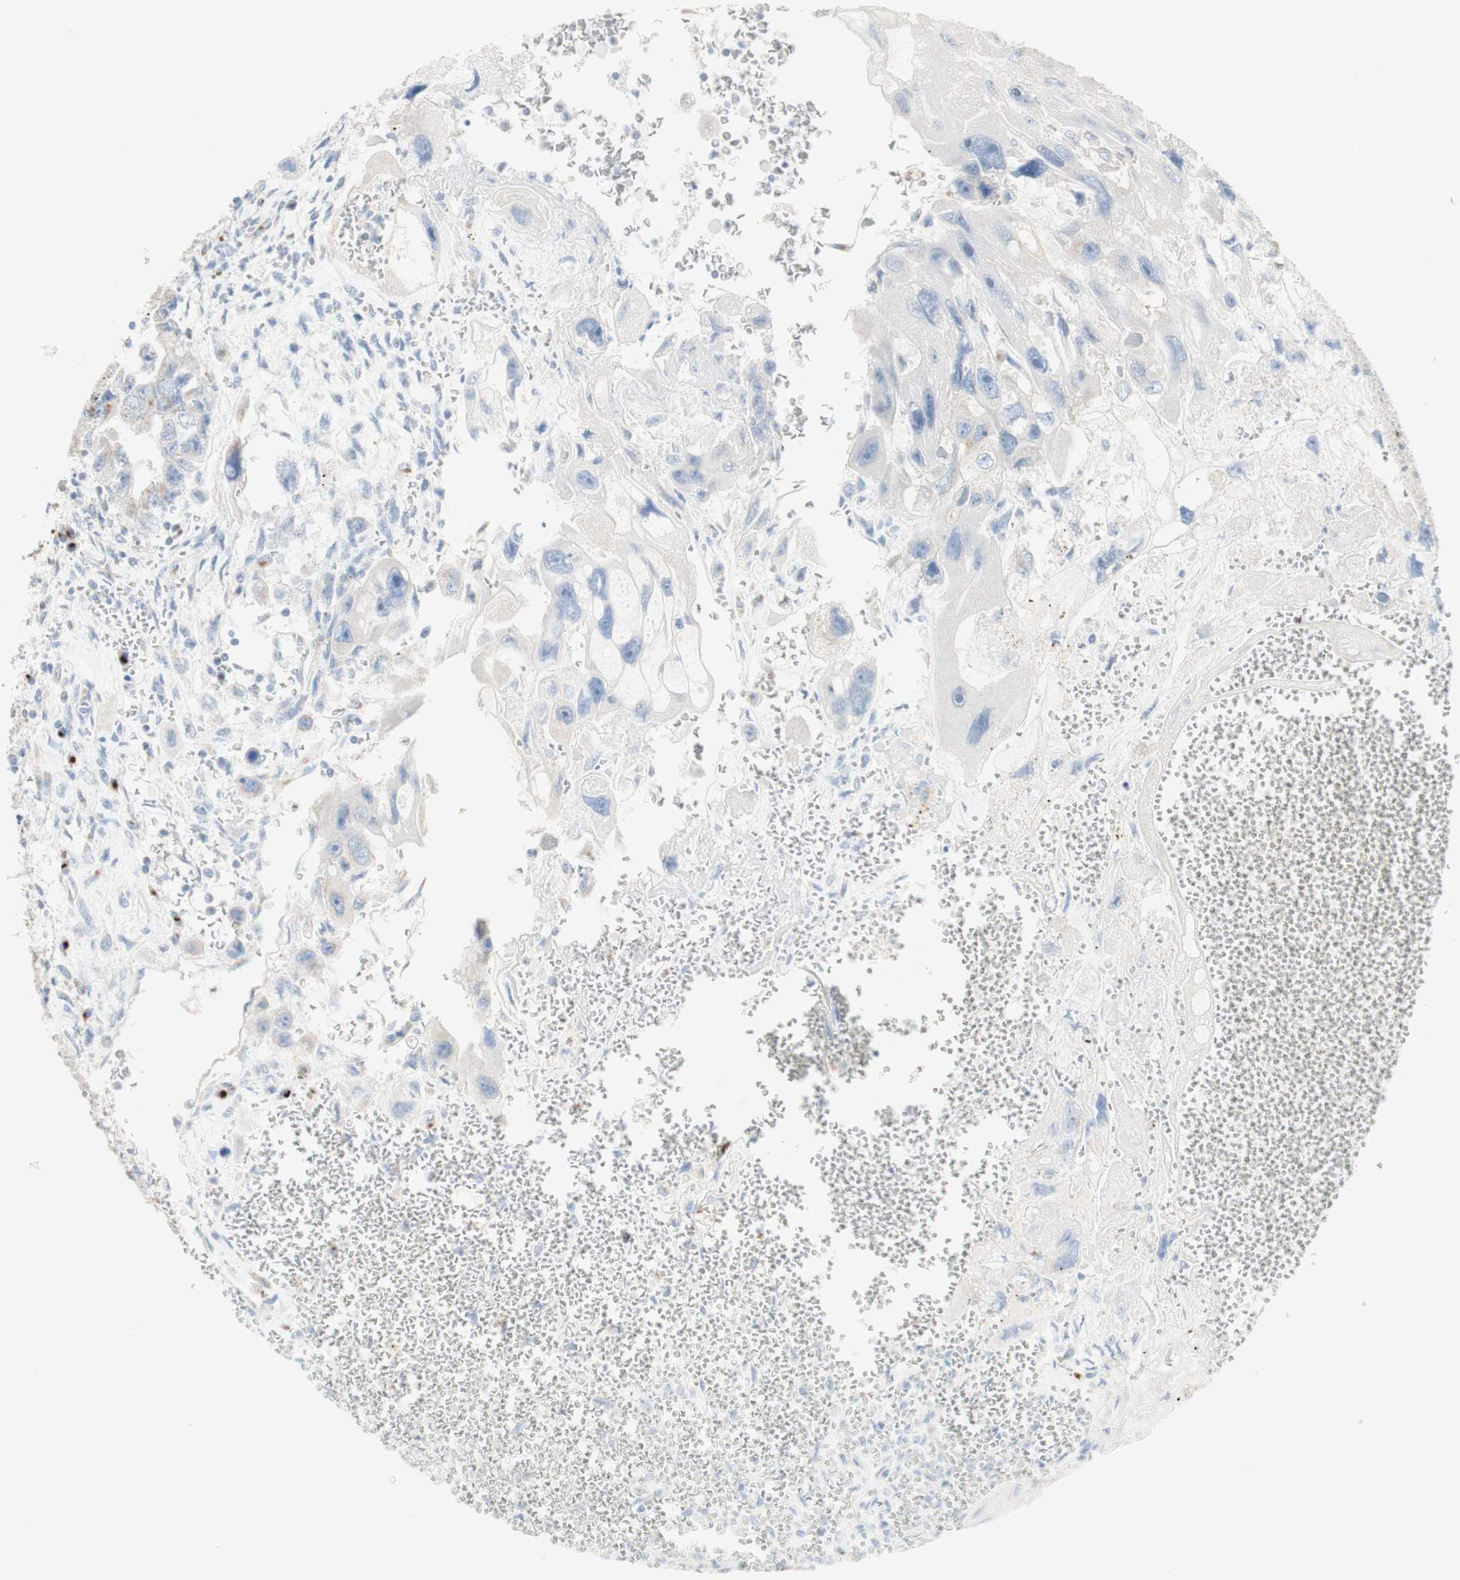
{"staining": {"intensity": "weak", "quantity": "25%-75%", "location": "cytoplasmic/membranous"}, "tissue": "testis cancer", "cell_type": "Tumor cells", "image_type": "cancer", "snomed": [{"axis": "morphology", "description": "Carcinoma, Embryonal, NOS"}, {"axis": "topography", "description": "Testis"}], "caption": "Protein staining by immunohistochemistry (IHC) exhibits weak cytoplasmic/membranous staining in about 25%-75% of tumor cells in testis embryonal carcinoma.", "gene": "MANEA", "patient": {"sex": "male", "age": 28}}